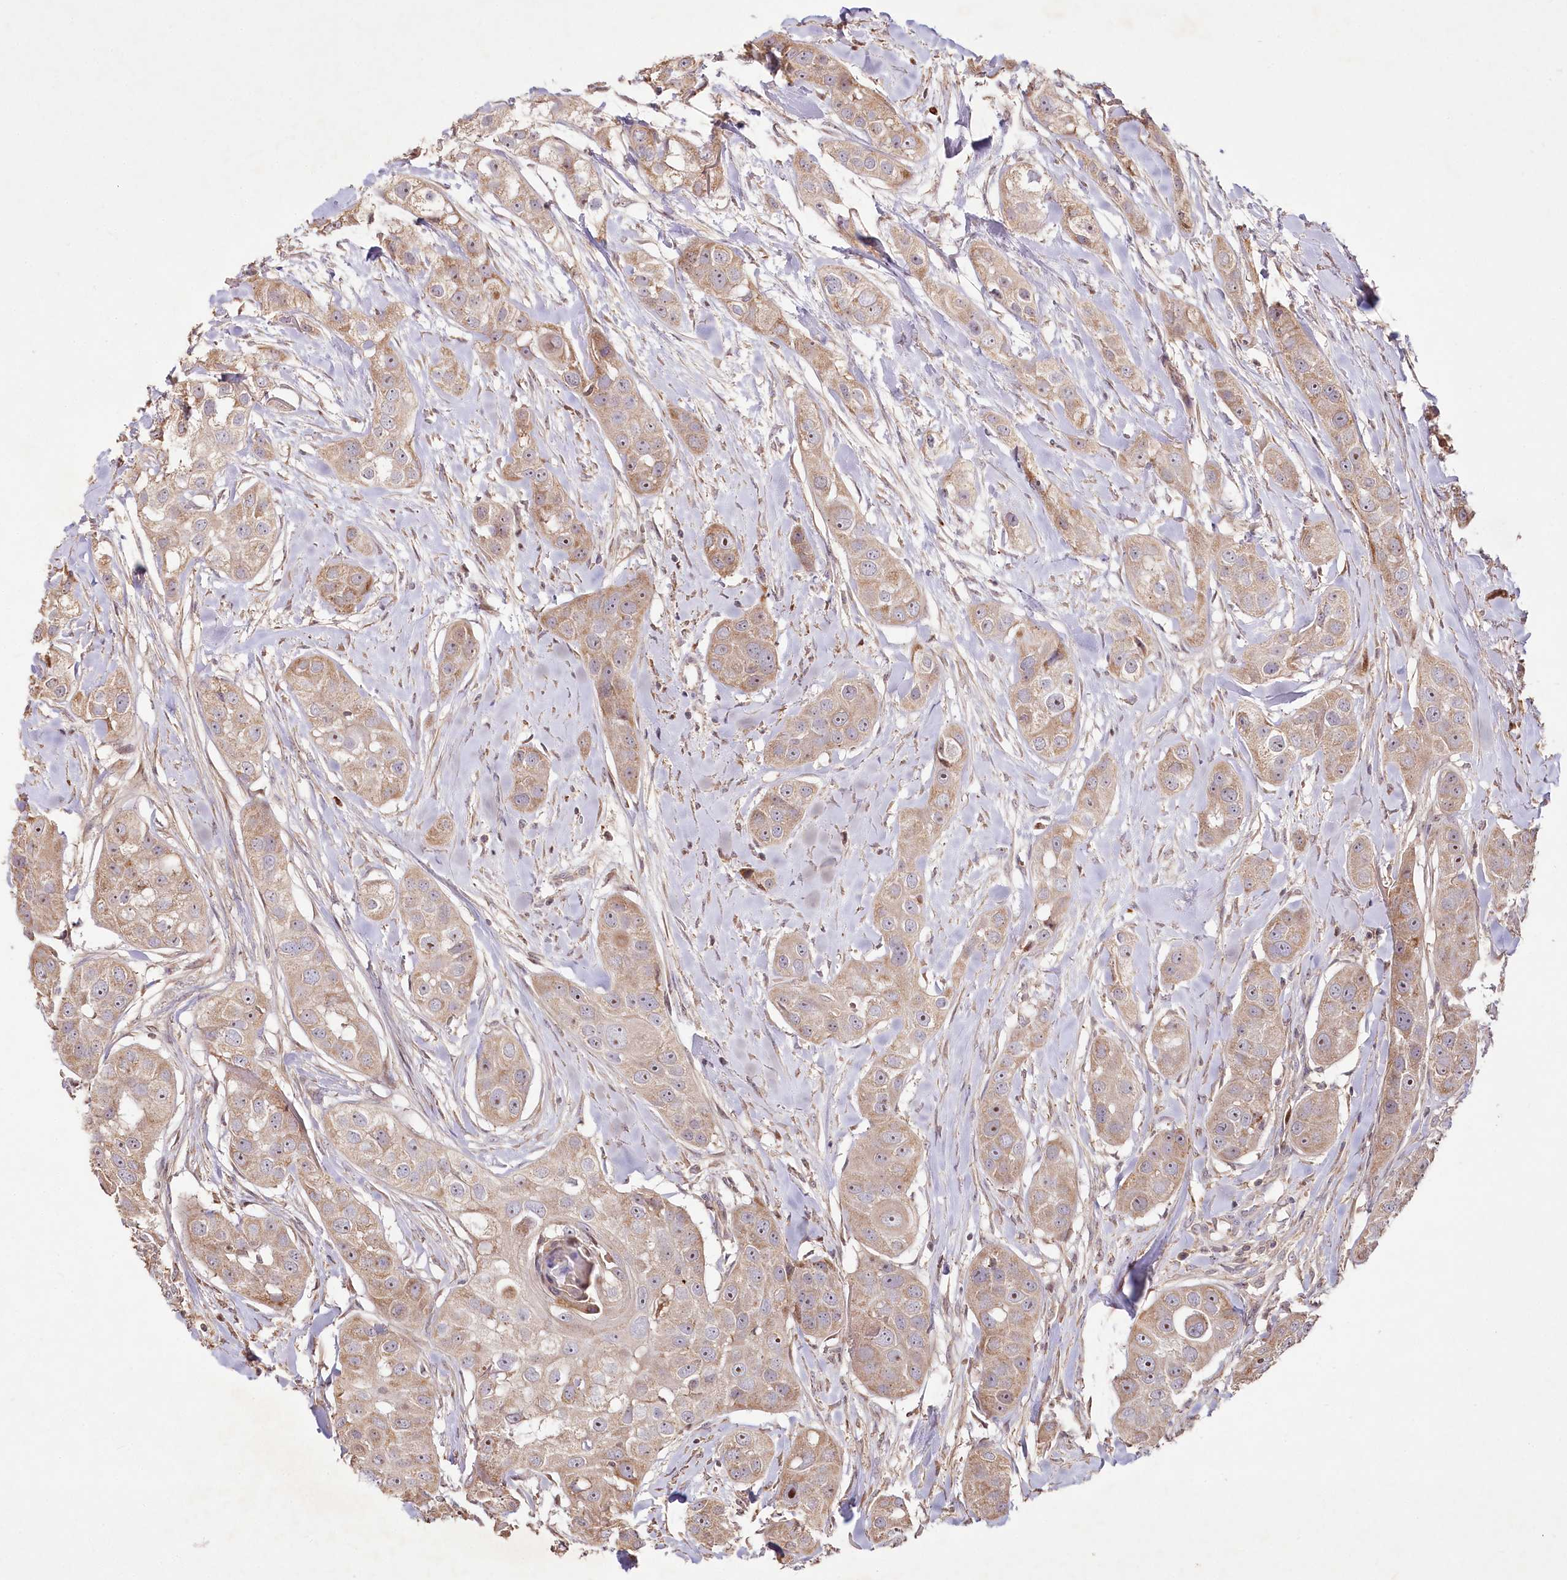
{"staining": {"intensity": "moderate", "quantity": ">75%", "location": "cytoplasmic/membranous"}, "tissue": "head and neck cancer", "cell_type": "Tumor cells", "image_type": "cancer", "snomed": [{"axis": "morphology", "description": "Normal tissue, NOS"}, {"axis": "morphology", "description": "Squamous cell carcinoma, NOS"}, {"axis": "topography", "description": "Skeletal muscle"}, {"axis": "topography", "description": "Head-Neck"}], "caption": "Protein expression analysis of human head and neck squamous cell carcinoma reveals moderate cytoplasmic/membranous positivity in about >75% of tumor cells. Nuclei are stained in blue.", "gene": "PSTK", "patient": {"sex": "male", "age": 51}}